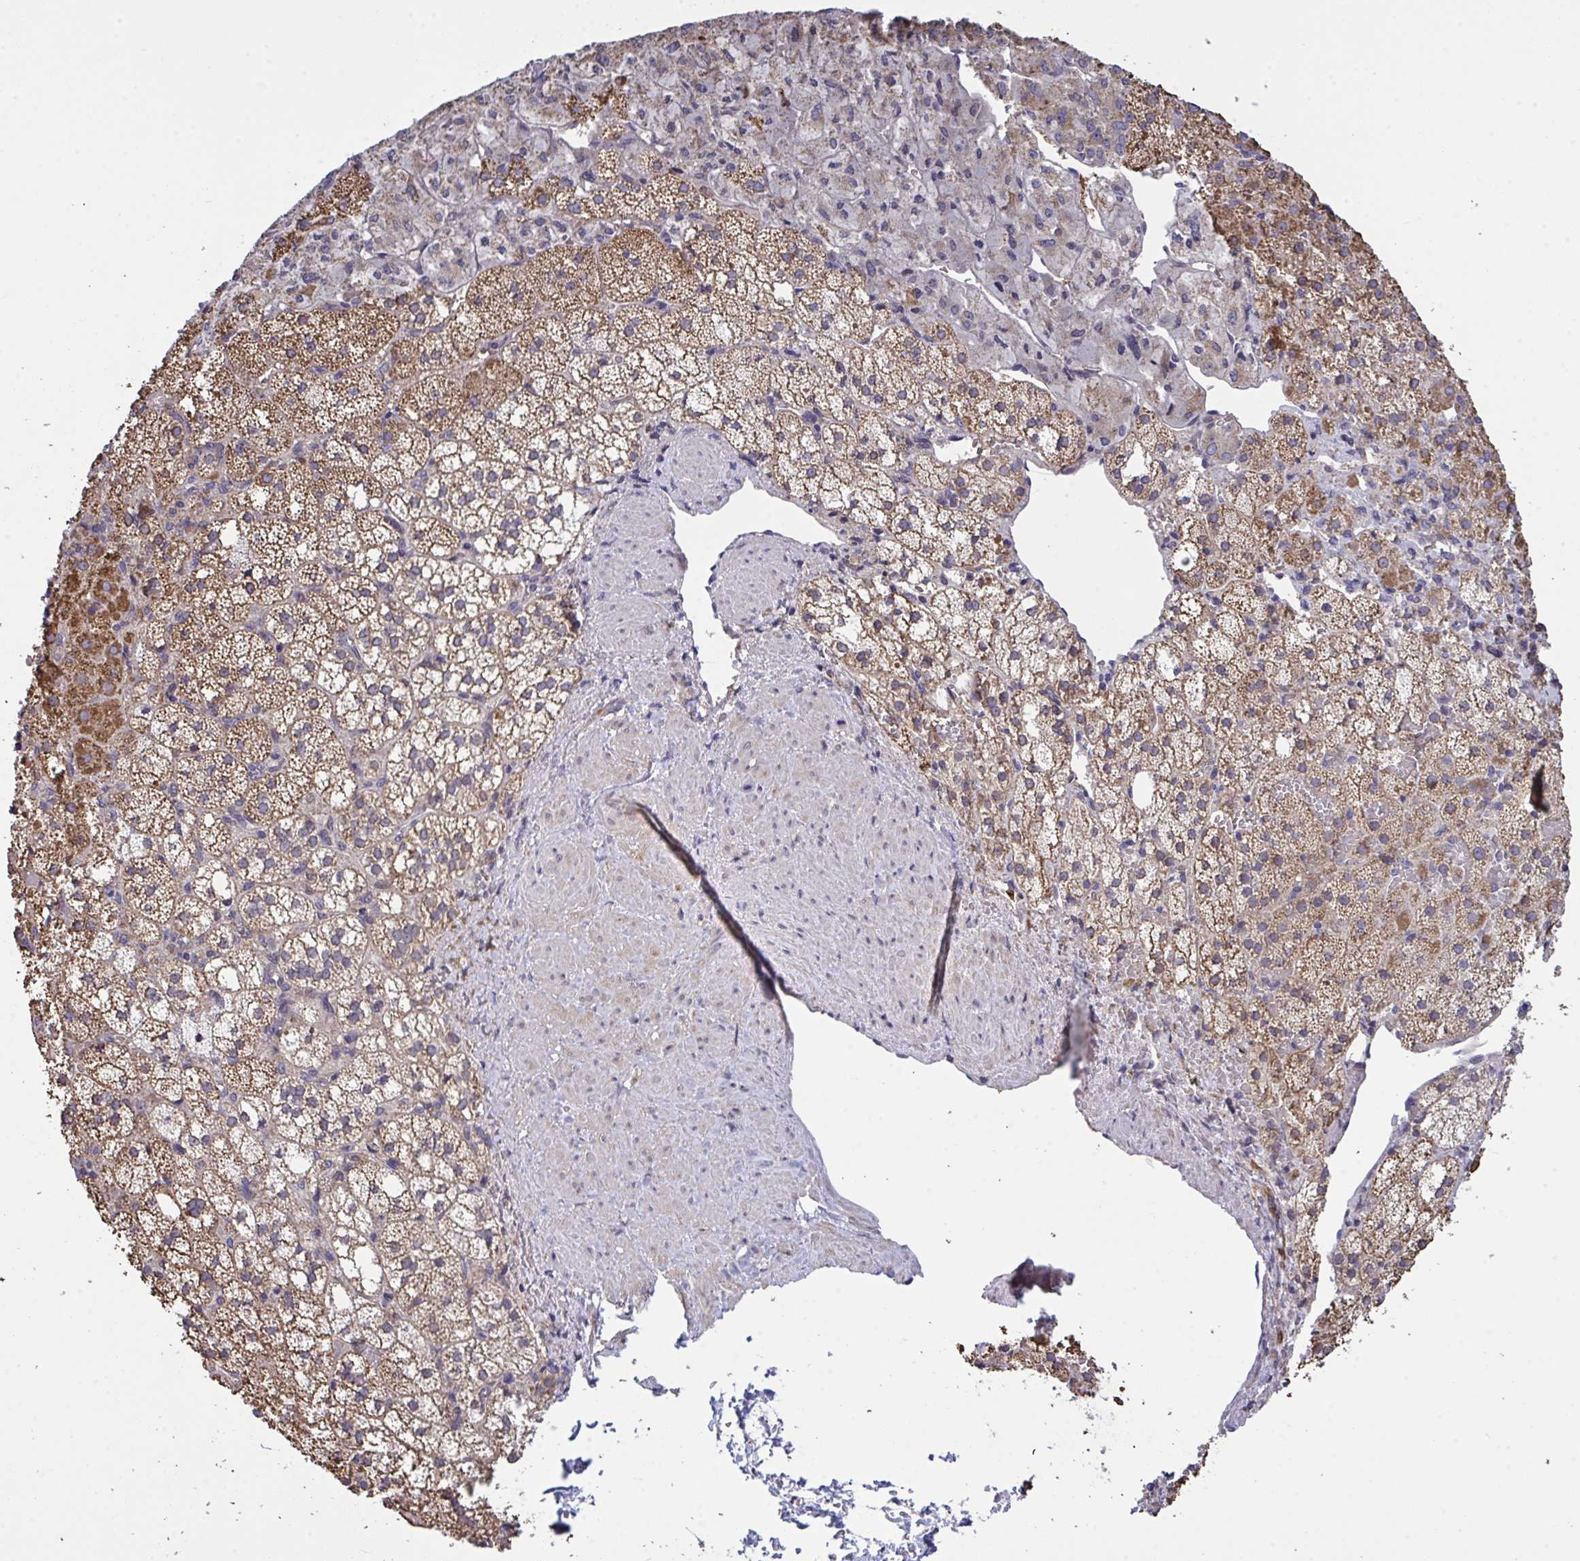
{"staining": {"intensity": "moderate", "quantity": ">75%", "location": "cytoplasmic/membranous"}, "tissue": "adrenal gland", "cell_type": "Glandular cells", "image_type": "normal", "snomed": [{"axis": "morphology", "description": "Normal tissue, NOS"}, {"axis": "topography", "description": "Adrenal gland"}], "caption": "Normal adrenal gland shows moderate cytoplasmic/membranous positivity in approximately >75% of glandular cells Nuclei are stained in blue..", "gene": "PPM1H", "patient": {"sex": "male", "age": 53}}